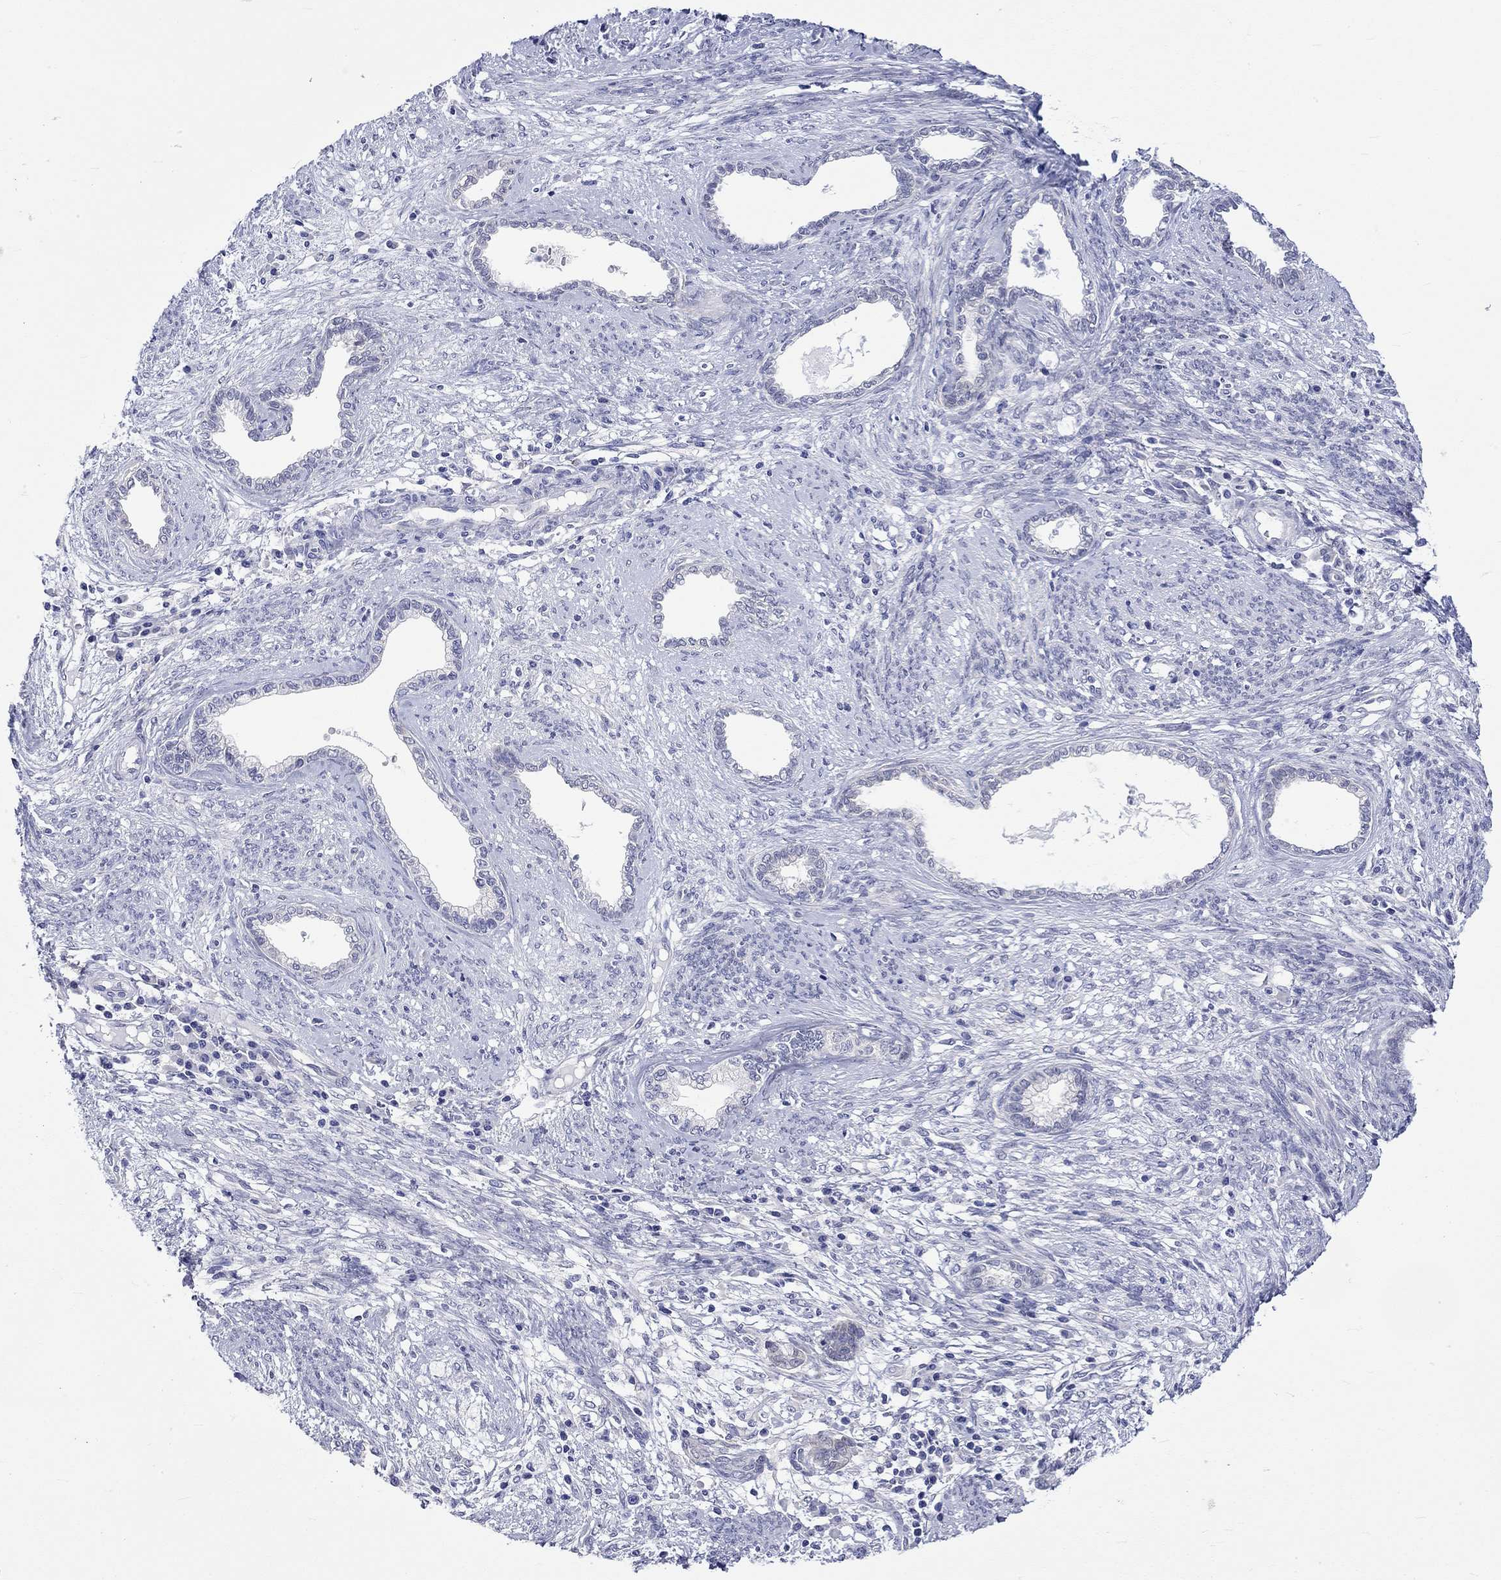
{"staining": {"intensity": "negative", "quantity": "none", "location": "none"}, "tissue": "cervical cancer", "cell_type": "Tumor cells", "image_type": "cancer", "snomed": [{"axis": "morphology", "description": "Adenocarcinoma, NOS"}, {"axis": "topography", "description": "Cervix"}], "caption": "Immunohistochemistry image of neoplastic tissue: human cervical cancer stained with DAB (3,3'-diaminobenzidine) reveals no significant protein staining in tumor cells.", "gene": "CERS1", "patient": {"sex": "female", "age": 62}}